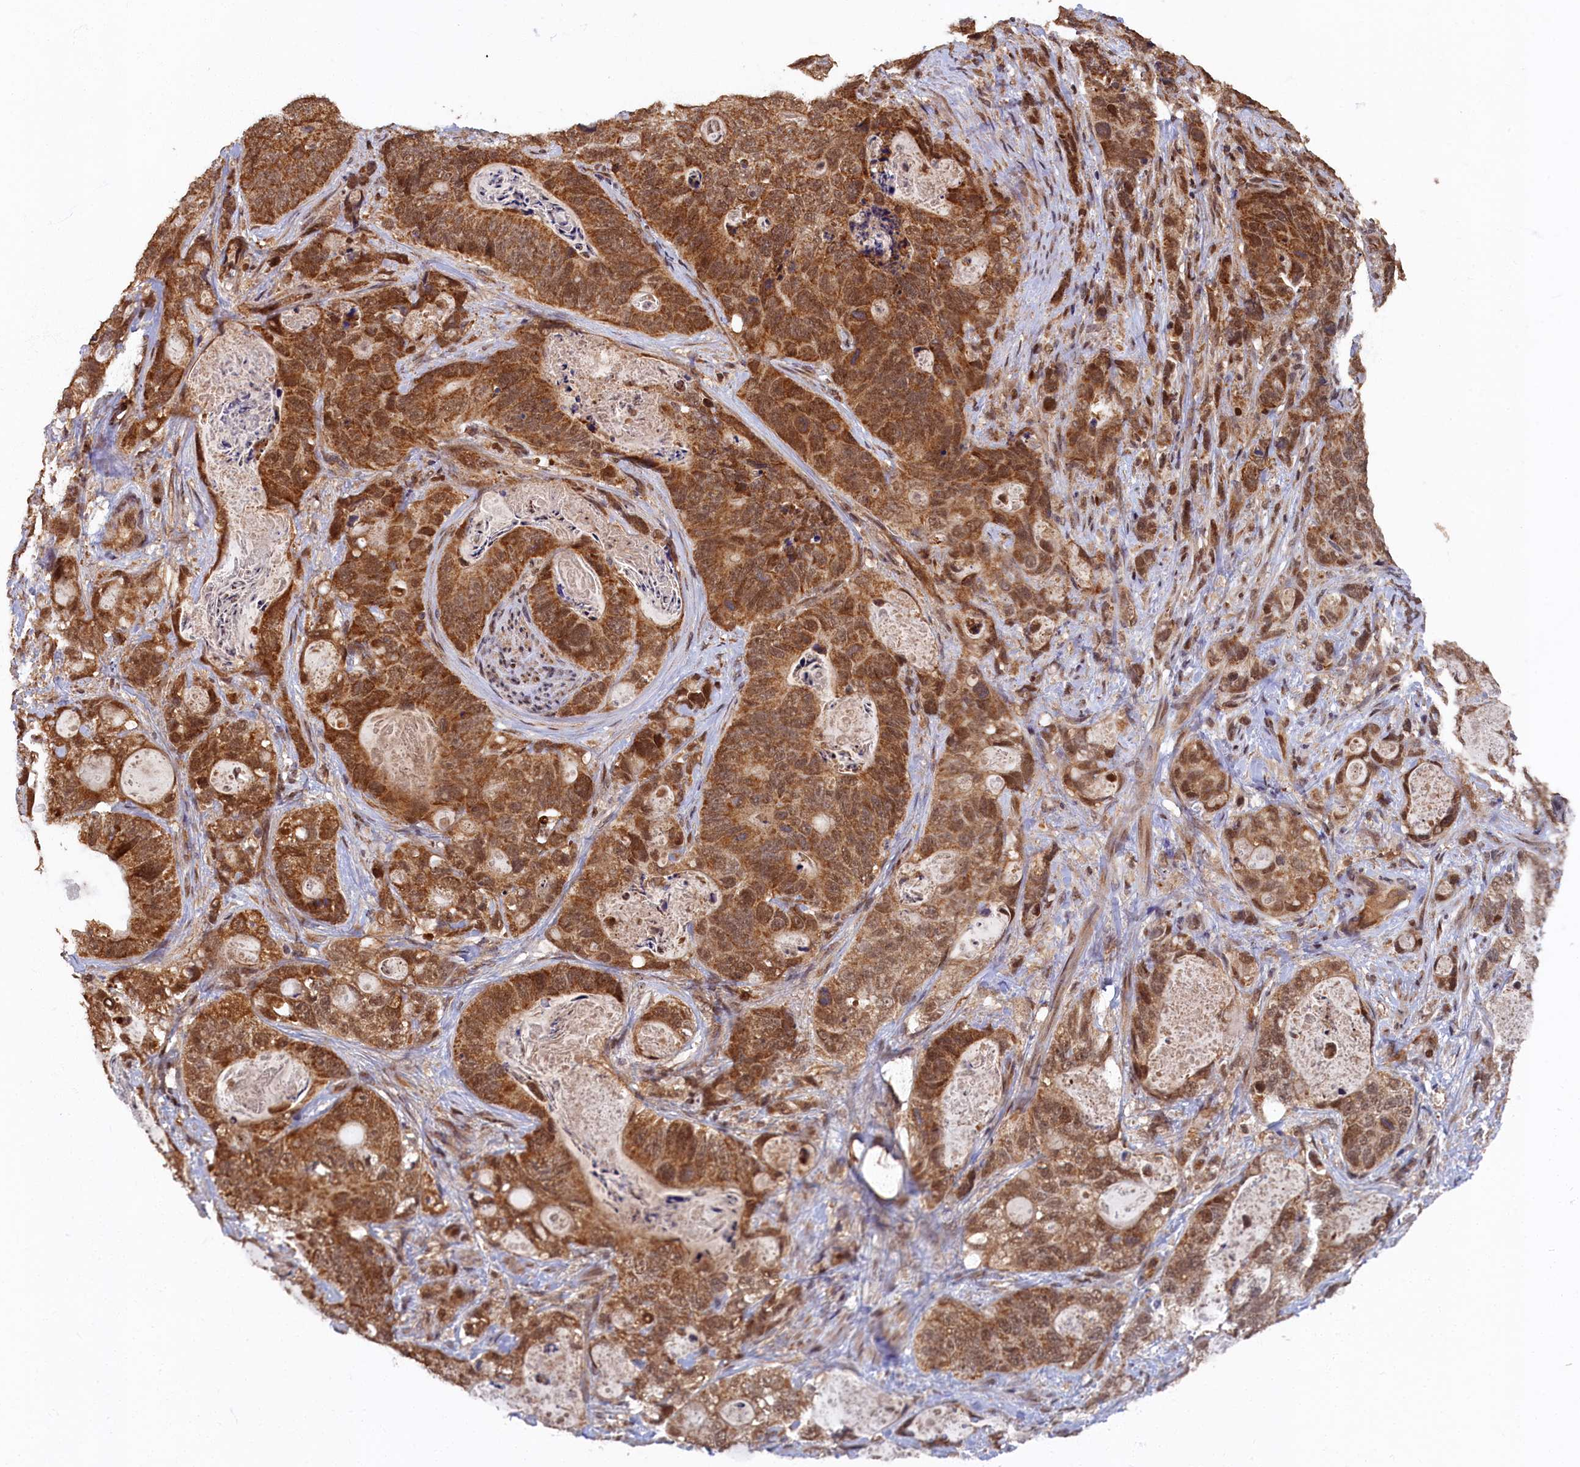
{"staining": {"intensity": "strong", "quantity": ">75%", "location": "cytoplasmic/membranous,nuclear"}, "tissue": "stomach cancer", "cell_type": "Tumor cells", "image_type": "cancer", "snomed": [{"axis": "morphology", "description": "Normal tissue, NOS"}, {"axis": "morphology", "description": "Adenocarcinoma, NOS"}, {"axis": "topography", "description": "Stomach"}], "caption": "Protein expression analysis of human stomach cancer (adenocarcinoma) reveals strong cytoplasmic/membranous and nuclear staining in approximately >75% of tumor cells.", "gene": "BRCA1", "patient": {"sex": "female", "age": 89}}